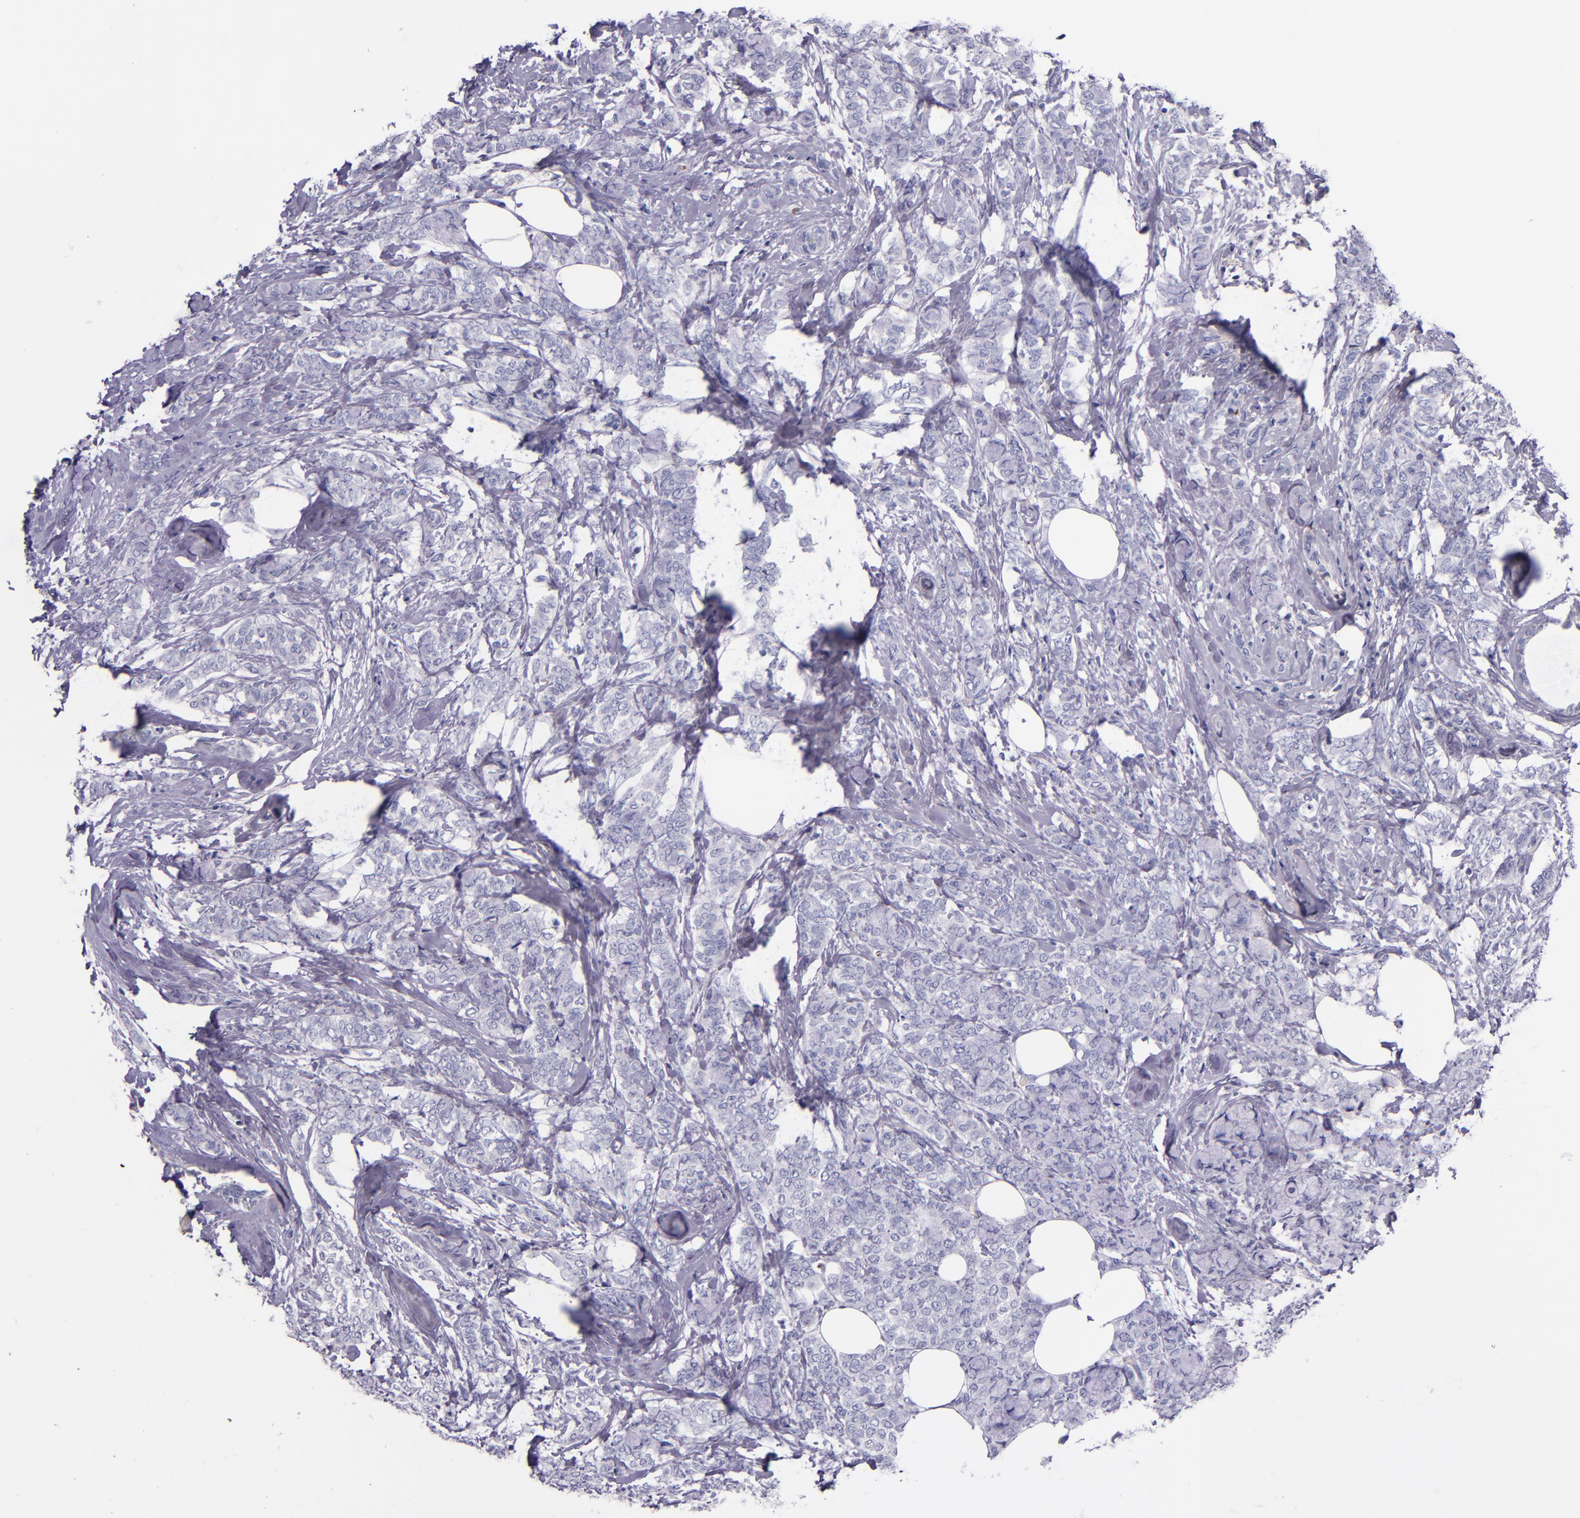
{"staining": {"intensity": "negative", "quantity": "none", "location": "none"}, "tissue": "breast cancer", "cell_type": "Tumor cells", "image_type": "cancer", "snomed": [{"axis": "morphology", "description": "Lobular carcinoma"}, {"axis": "topography", "description": "Breast"}], "caption": "Immunohistochemistry (IHC) micrograph of breast lobular carcinoma stained for a protein (brown), which displays no positivity in tumor cells.", "gene": "KNG1", "patient": {"sex": "female", "age": 60}}